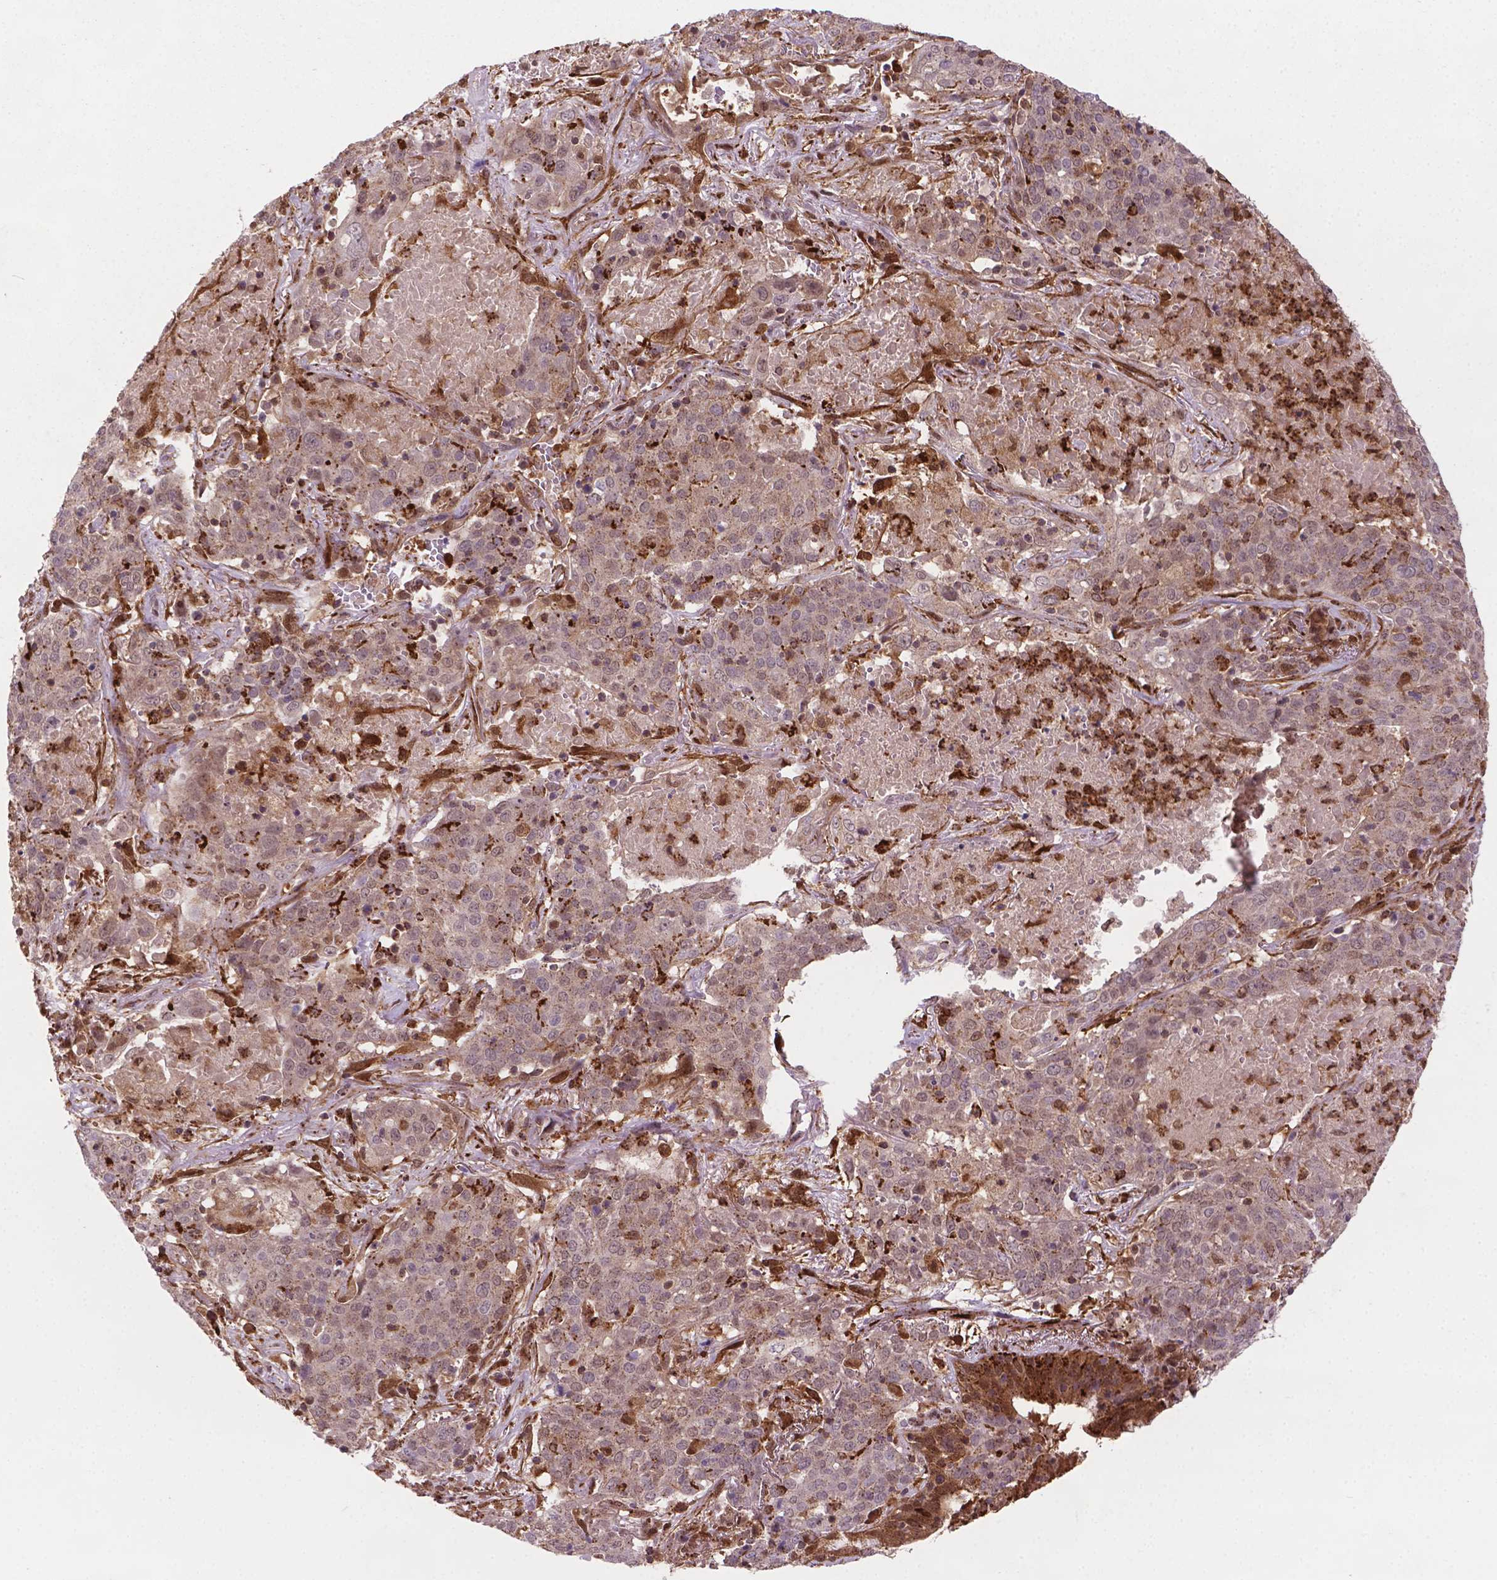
{"staining": {"intensity": "negative", "quantity": "none", "location": "none"}, "tissue": "lung cancer", "cell_type": "Tumor cells", "image_type": "cancer", "snomed": [{"axis": "morphology", "description": "Squamous cell carcinoma, NOS"}, {"axis": "topography", "description": "Lung"}], "caption": "Immunohistochemistry of lung cancer (squamous cell carcinoma) demonstrates no positivity in tumor cells.", "gene": "PLIN3", "patient": {"sex": "male", "age": 82}}